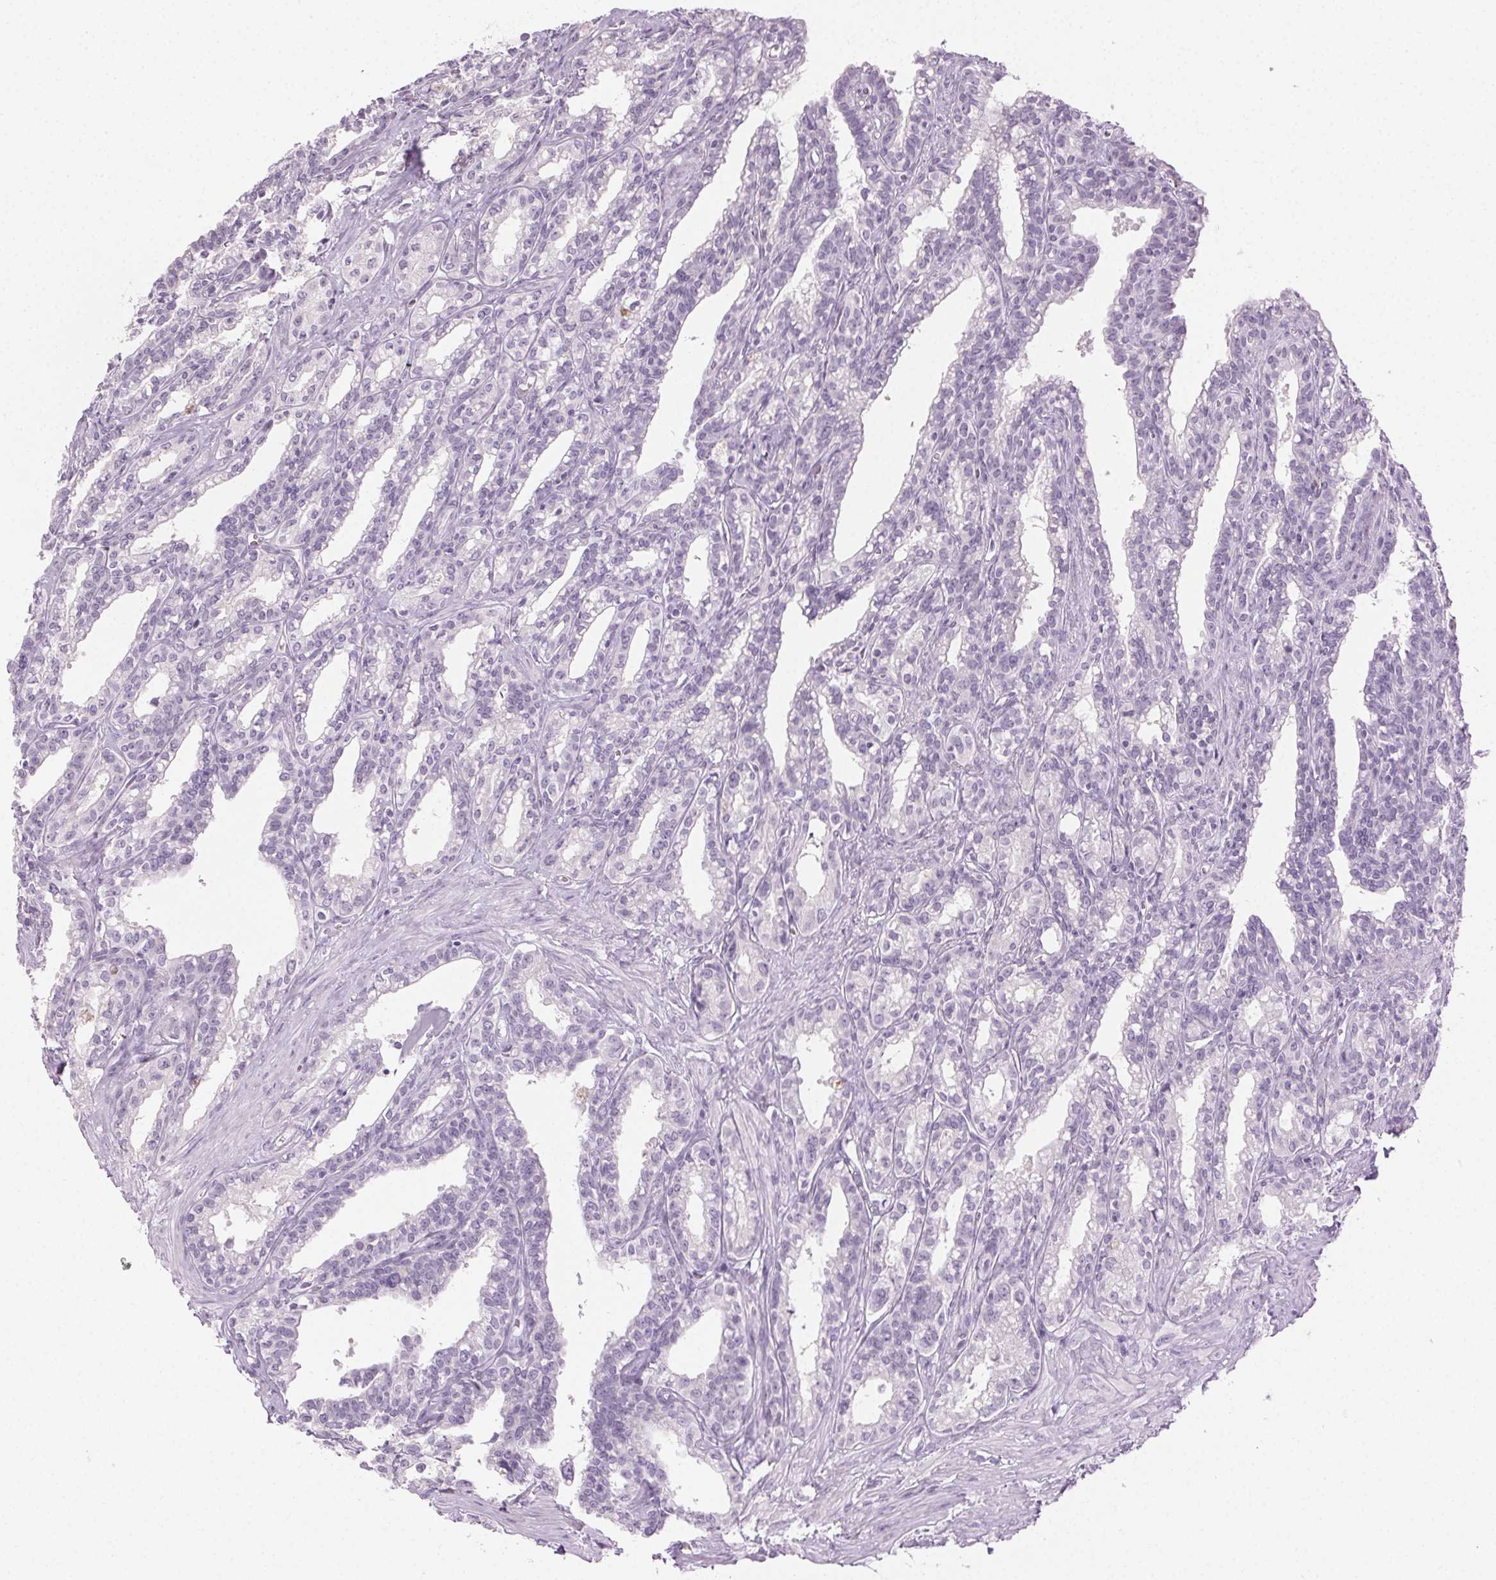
{"staining": {"intensity": "negative", "quantity": "none", "location": "none"}, "tissue": "seminal vesicle", "cell_type": "Glandular cells", "image_type": "normal", "snomed": [{"axis": "morphology", "description": "Normal tissue, NOS"}, {"axis": "morphology", "description": "Urothelial carcinoma, NOS"}, {"axis": "topography", "description": "Urinary bladder"}, {"axis": "topography", "description": "Seminal veicle"}], "caption": "Immunohistochemical staining of unremarkable seminal vesicle shows no significant expression in glandular cells.", "gene": "MPO", "patient": {"sex": "male", "age": 76}}